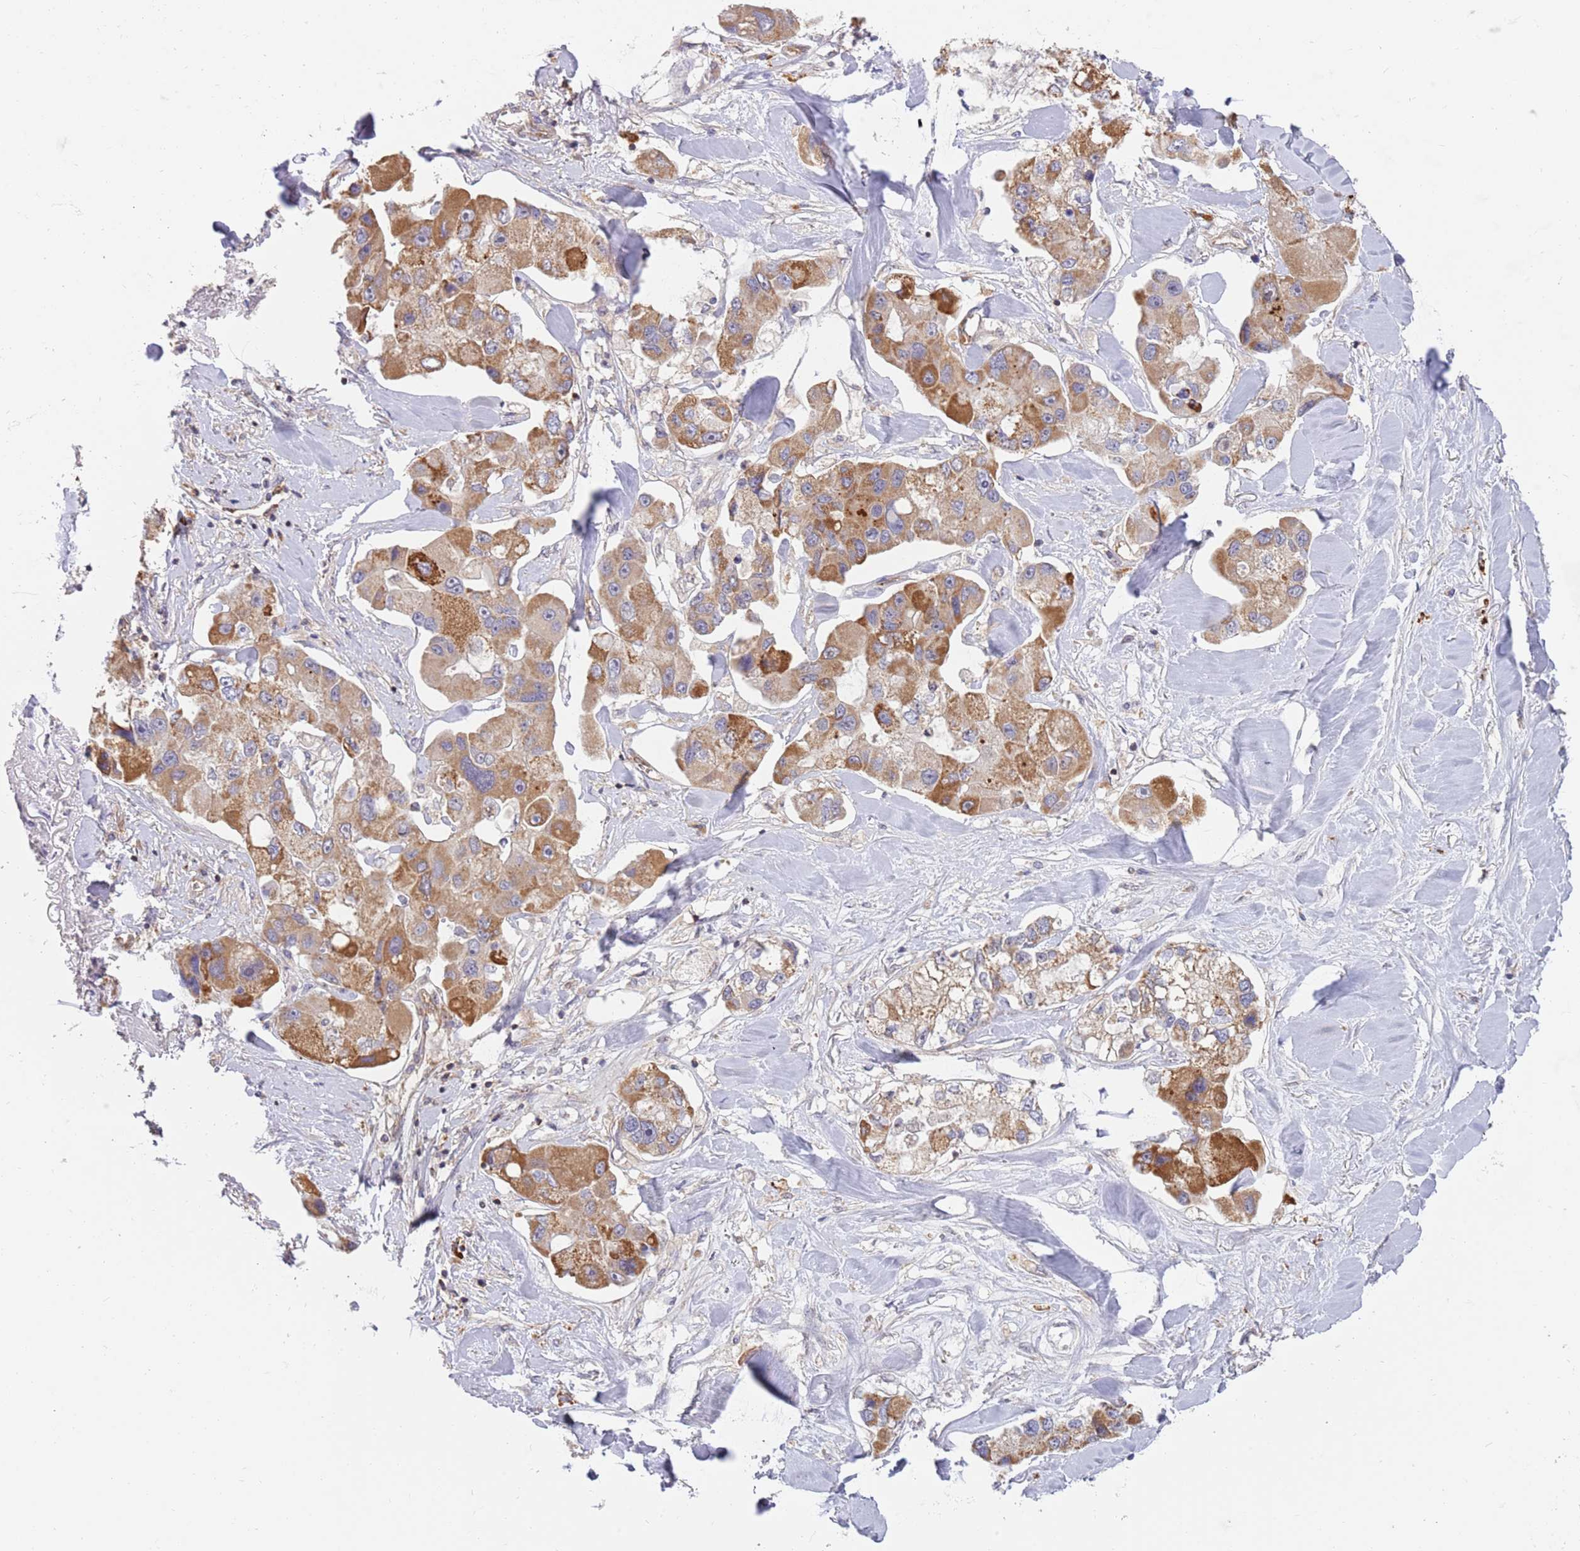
{"staining": {"intensity": "moderate", "quantity": ">75%", "location": "cytoplasmic/membranous"}, "tissue": "lung cancer", "cell_type": "Tumor cells", "image_type": "cancer", "snomed": [{"axis": "morphology", "description": "Adenocarcinoma, NOS"}, {"axis": "topography", "description": "Lung"}], "caption": "Immunohistochemical staining of human lung cancer (adenocarcinoma) exhibits moderate cytoplasmic/membranous protein positivity in about >75% of tumor cells.", "gene": "GUK1", "patient": {"sex": "female", "age": 54}}